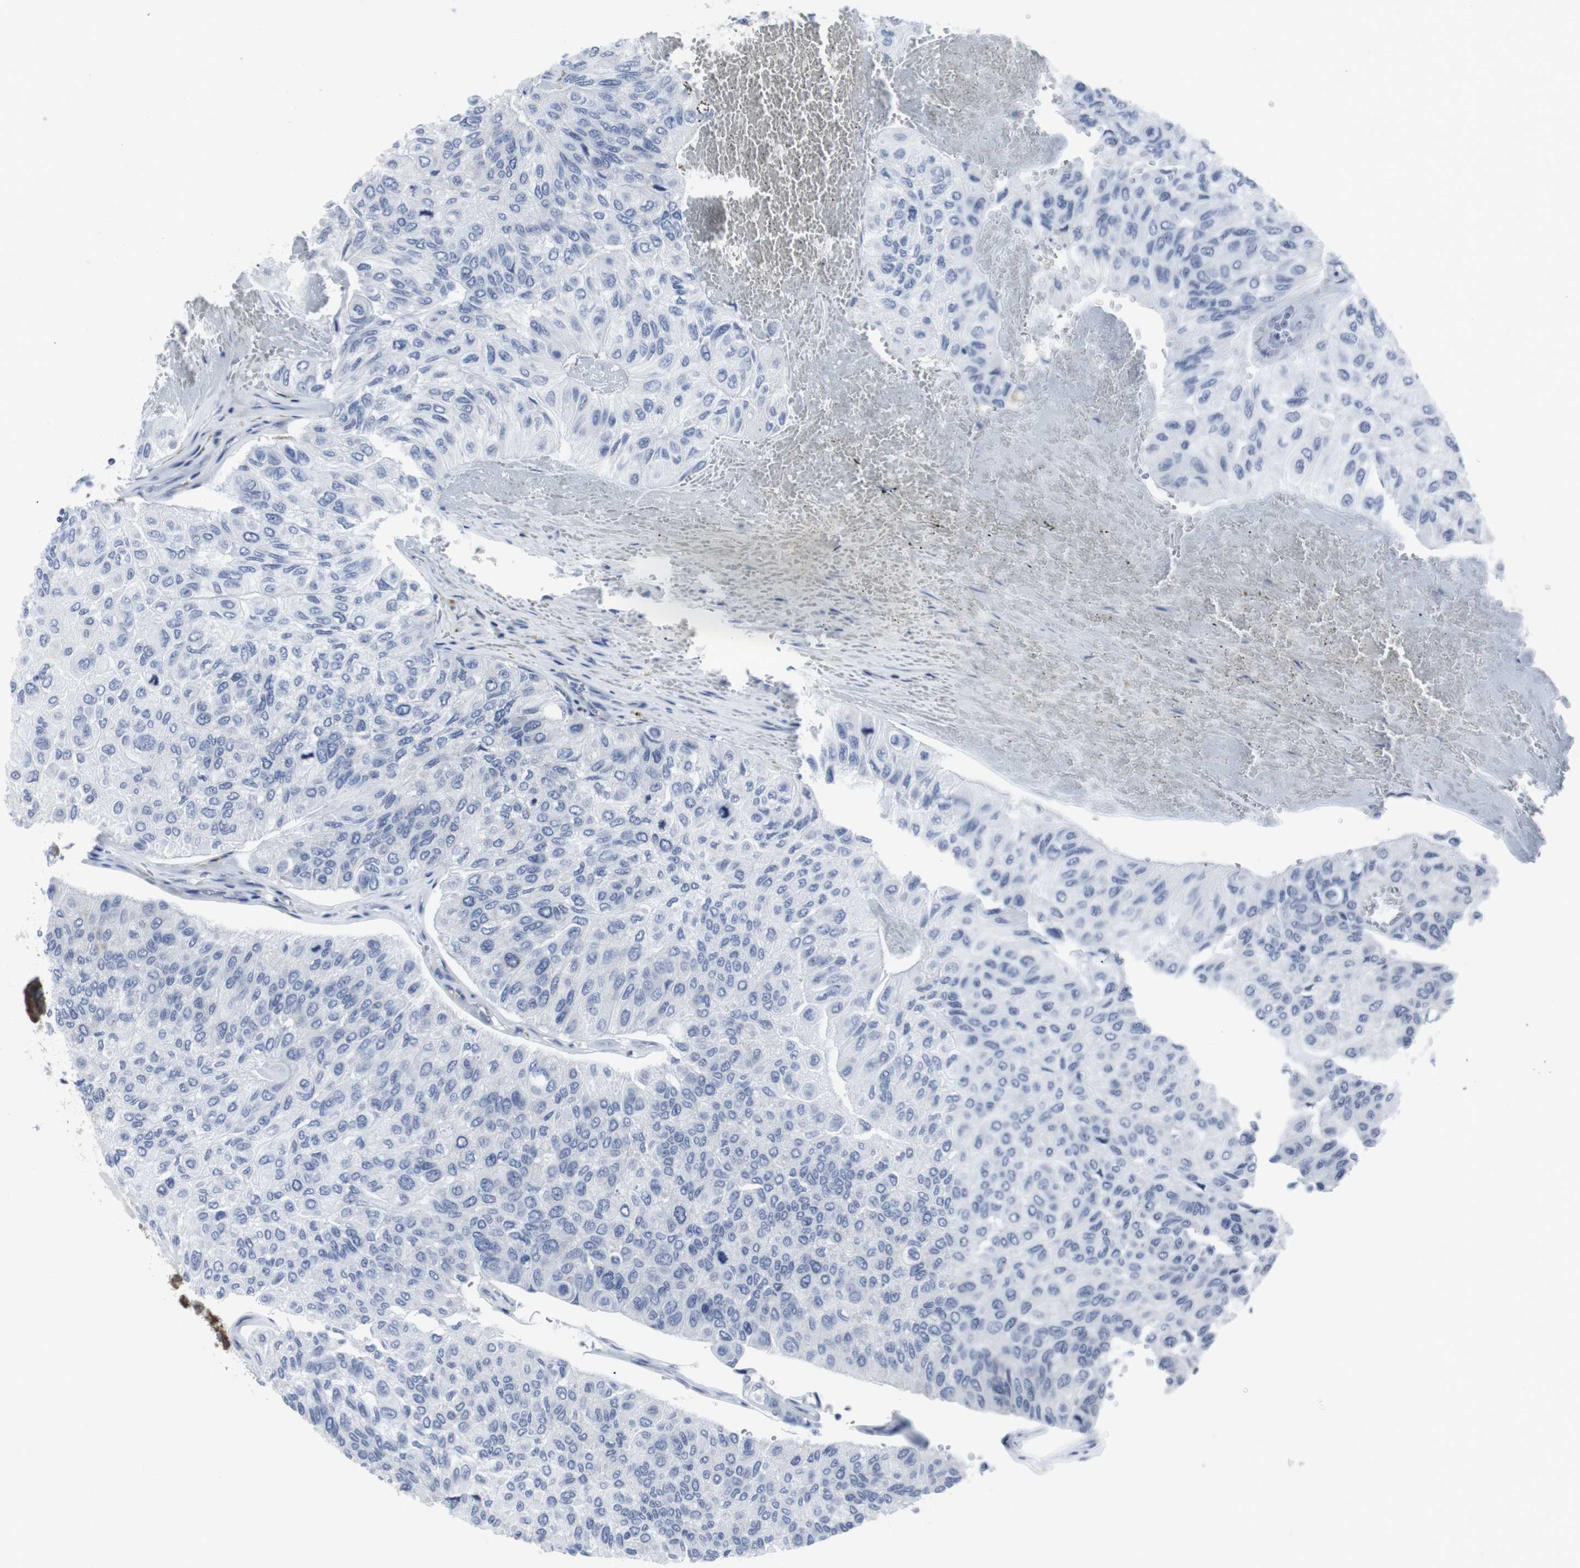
{"staining": {"intensity": "negative", "quantity": "none", "location": "none"}, "tissue": "urothelial cancer", "cell_type": "Tumor cells", "image_type": "cancer", "snomed": [{"axis": "morphology", "description": "Urothelial carcinoma, High grade"}, {"axis": "topography", "description": "Urinary bladder"}], "caption": "Immunohistochemistry of human high-grade urothelial carcinoma exhibits no expression in tumor cells.", "gene": "GEMIN2", "patient": {"sex": "male", "age": 66}}